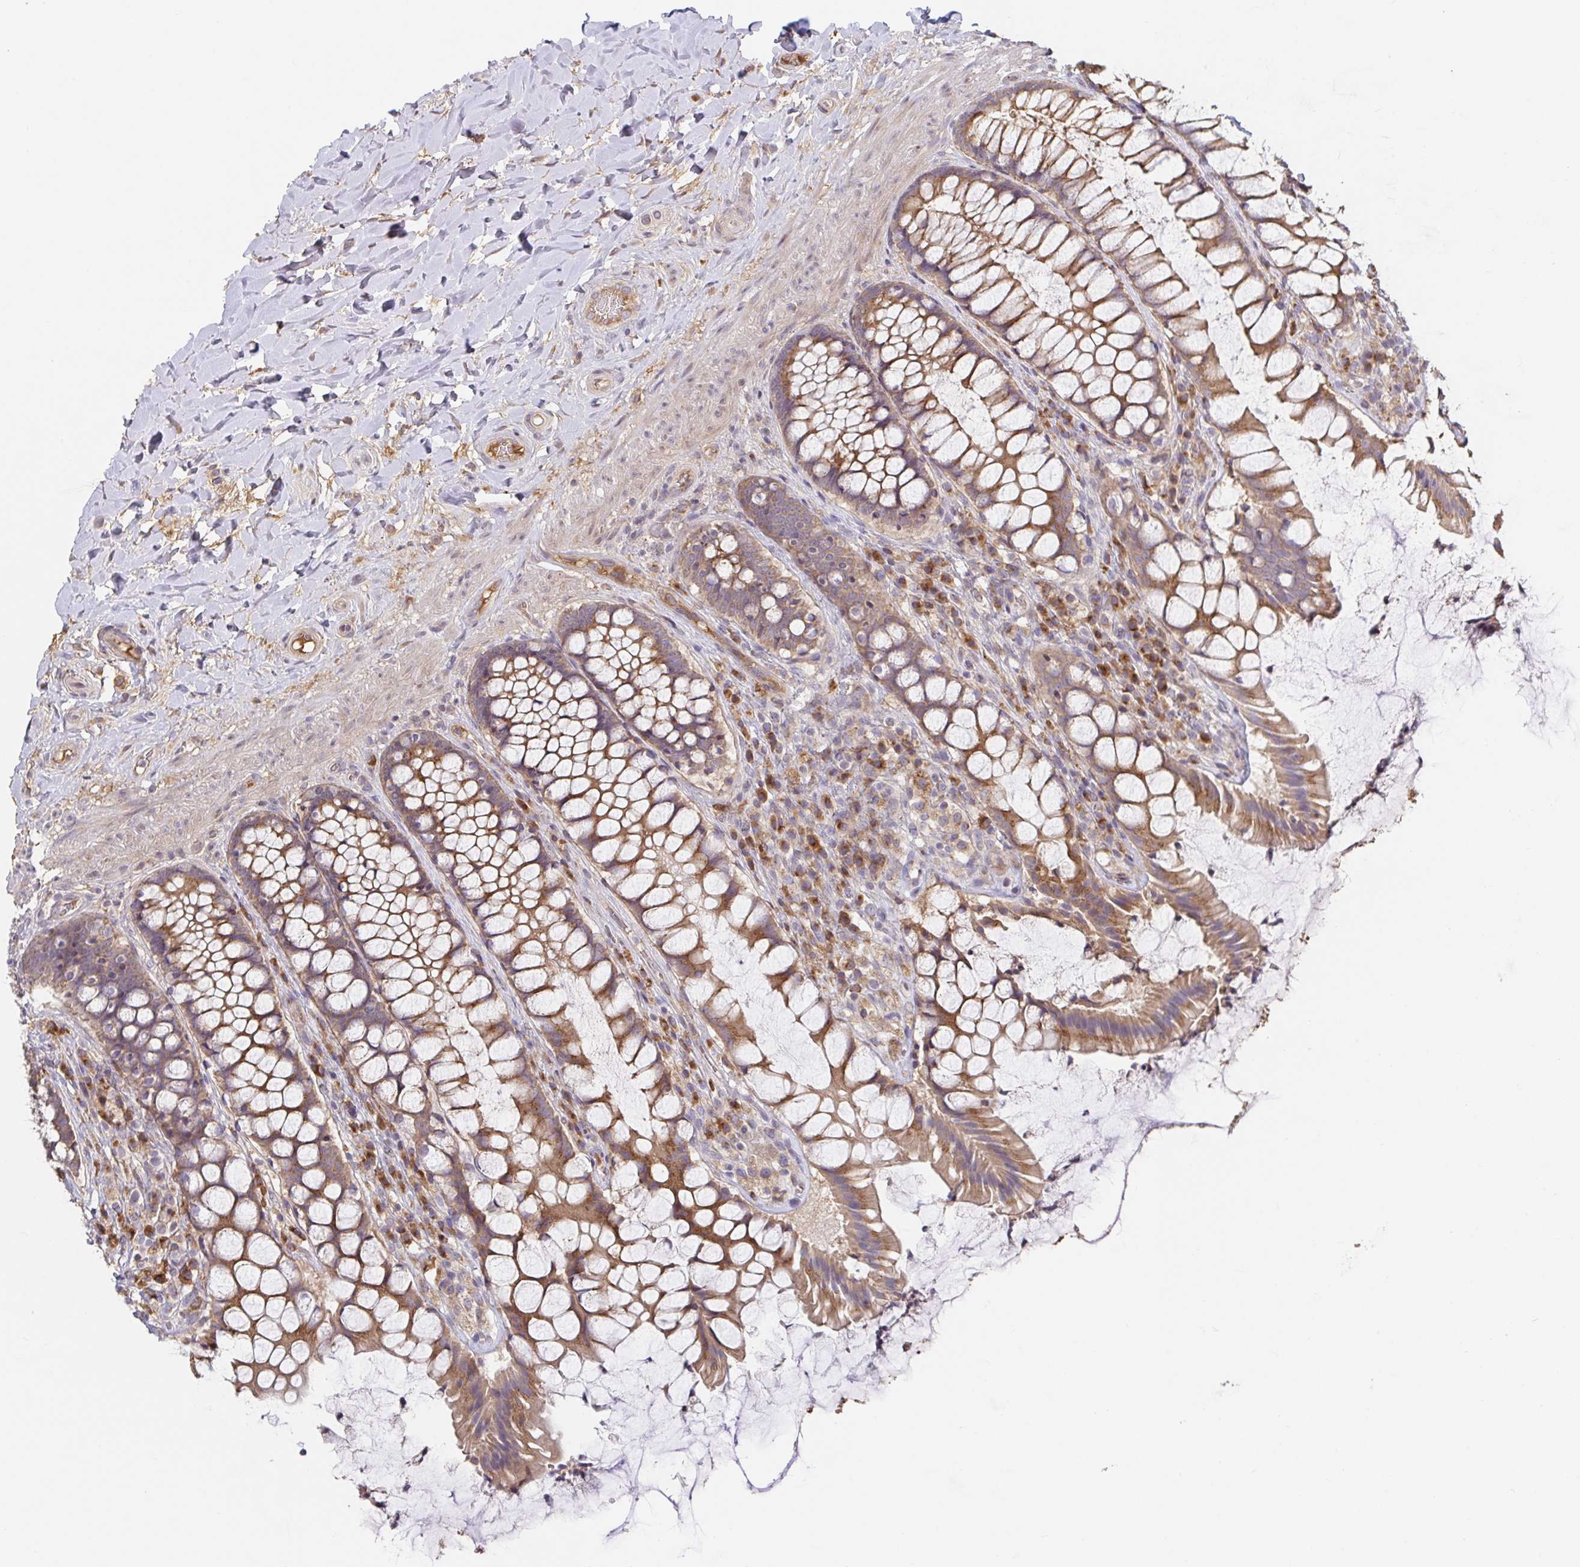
{"staining": {"intensity": "moderate", "quantity": ">75%", "location": "cytoplasmic/membranous"}, "tissue": "rectum", "cell_type": "Glandular cells", "image_type": "normal", "snomed": [{"axis": "morphology", "description": "Normal tissue, NOS"}, {"axis": "topography", "description": "Rectum"}], "caption": "Protein positivity by IHC displays moderate cytoplasmic/membranous staining in about >75% of glandular cells in unremarkable rectum.", "gene": "LARP1", "patient": {"sex": "female", "age": 58}}